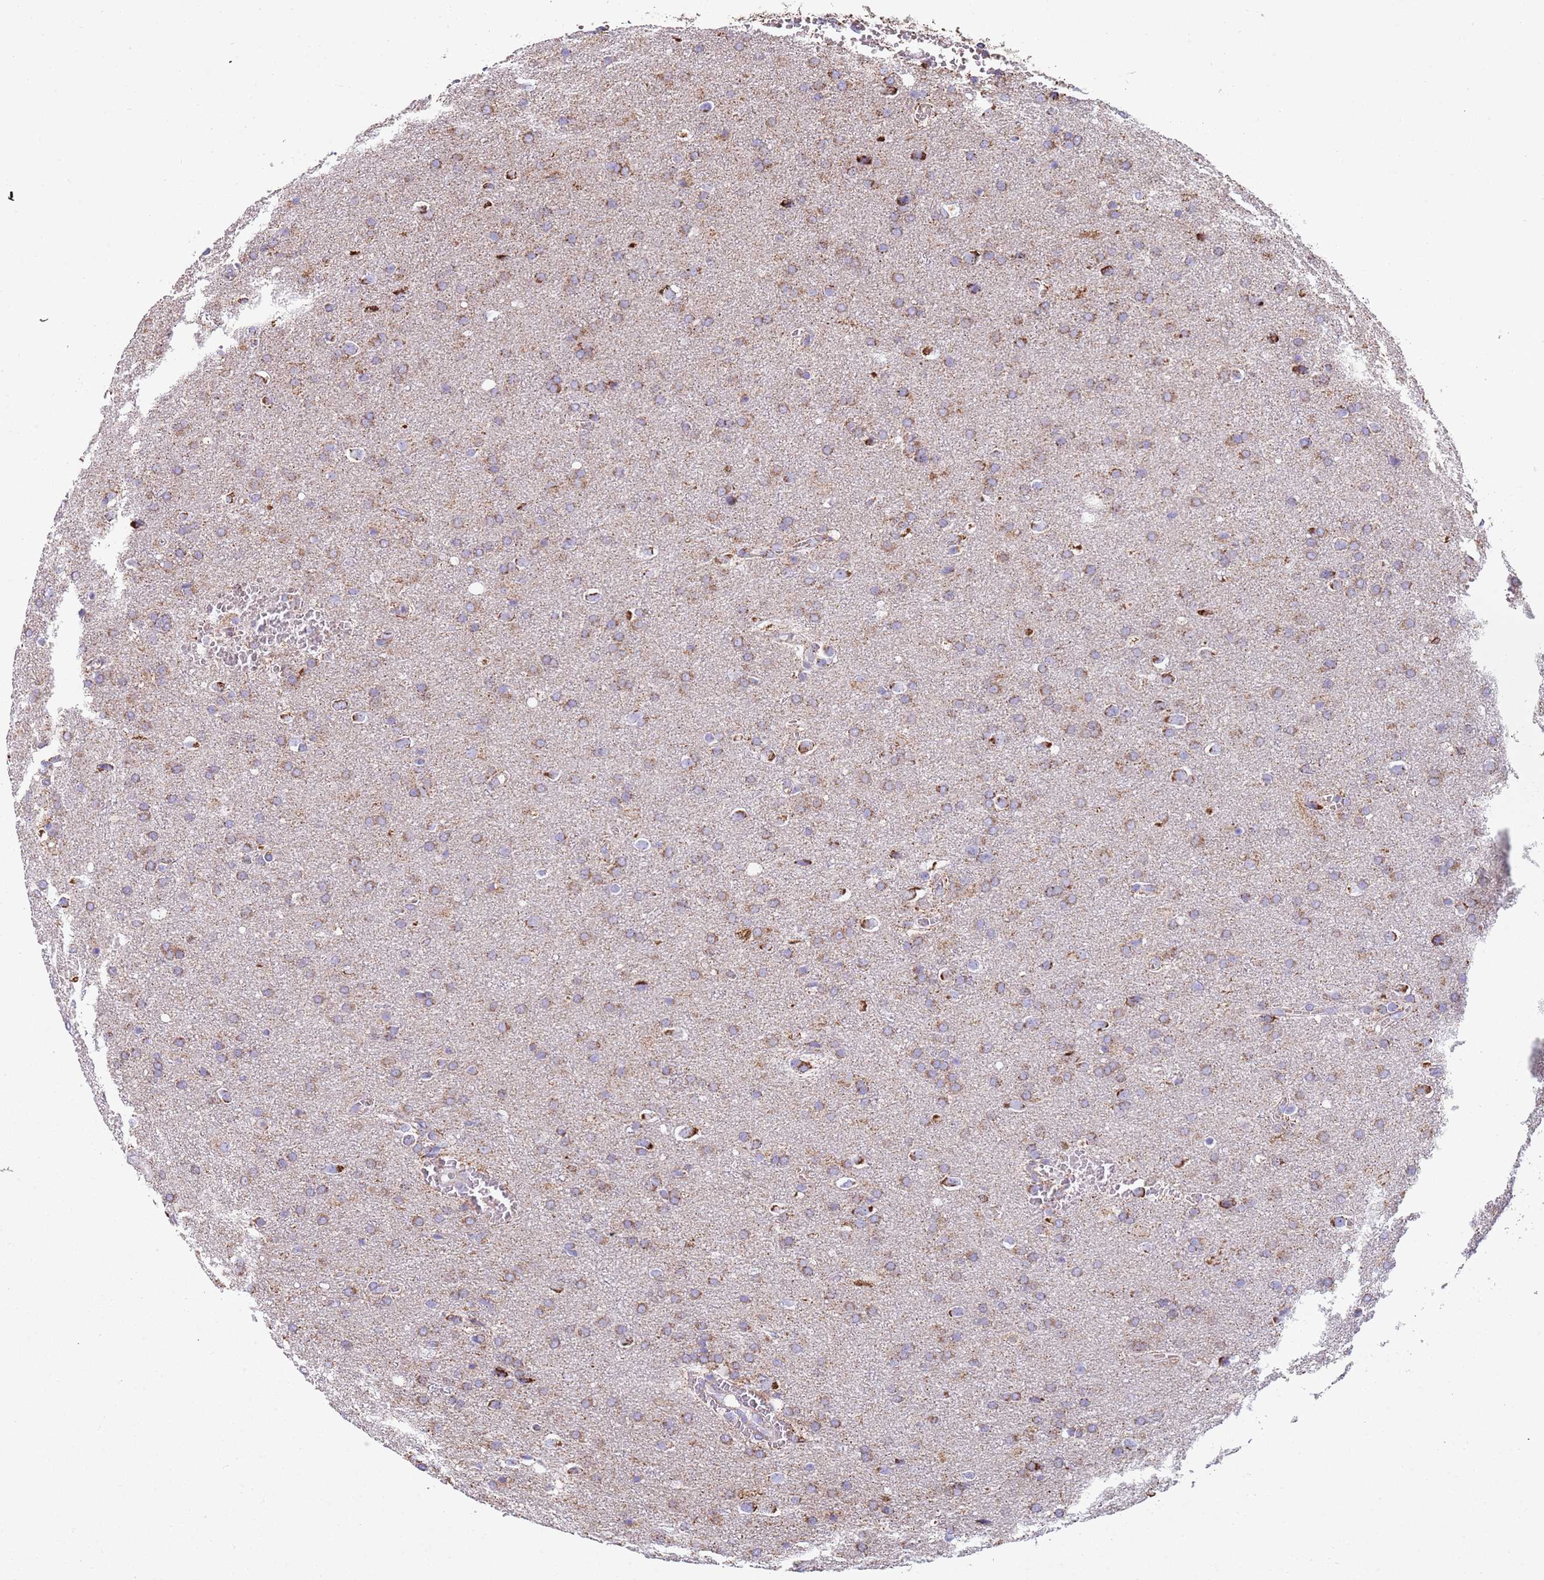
{"staining": {"intensity": "moderate", "quantity": "25%-75%", "location": "cytoplasmic/membranous"}, "tissue": "glioma", "cell_type": "Tumor cells", "image_type": "cancer", "snomed": [{"axis": "morphology", "description": "Glioma, malignant, Low grade"}, {"axis": "topography", "description": "Brain"}], "caption": "Tumor cells exhibit moderate cytoplasmic/membranous expression in approximately 25%-75% of cells in malignant glioma (low-grade). (Brightfield microscopy of DAB IHC at high magnification).", "gene": "TTLL1", "patient": {"sex": "female", "age": 32}}